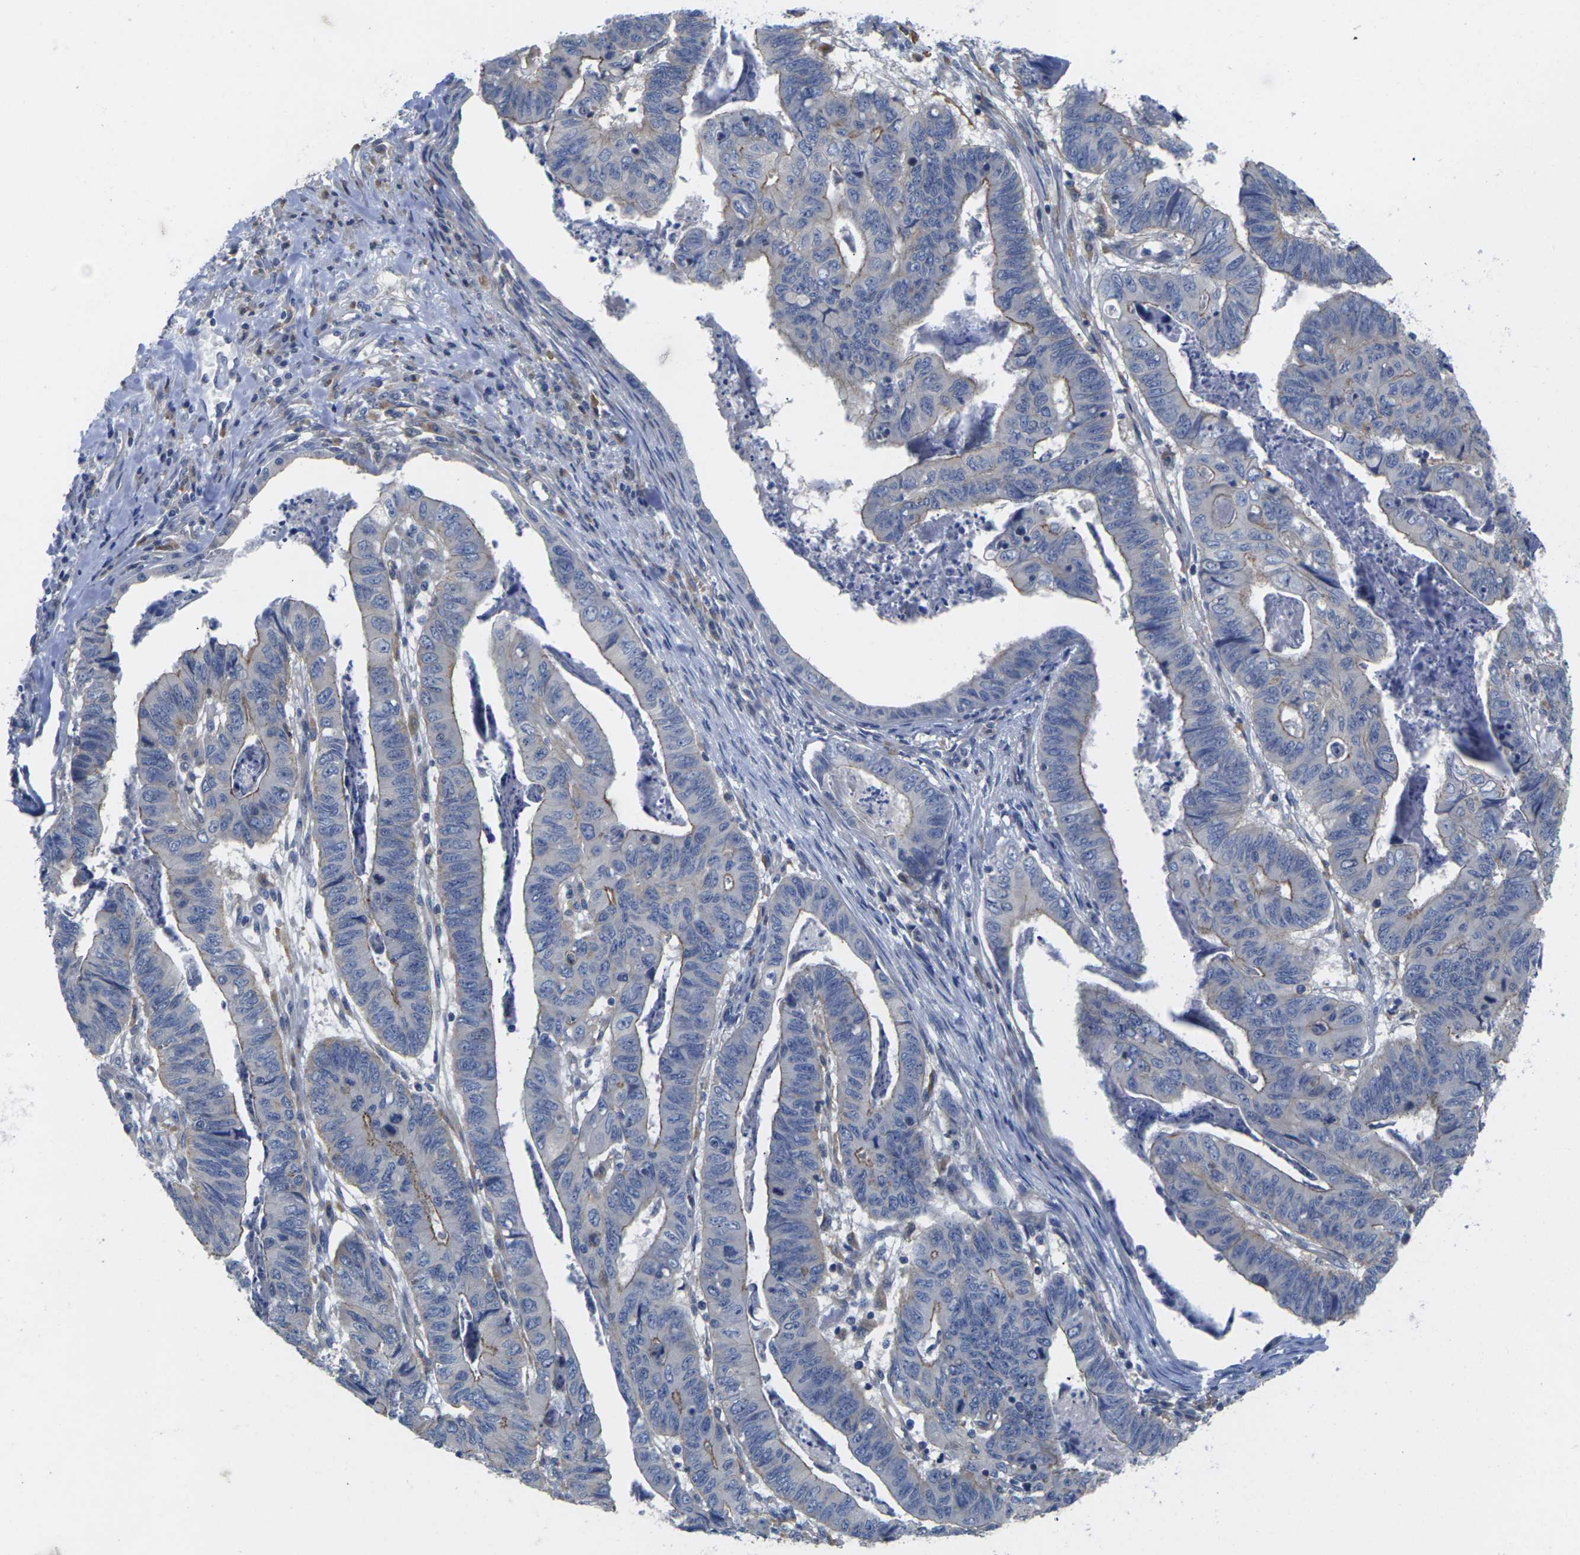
{"staining": {"intensity": "moderate", "quantity": "25%-75%", "location": "cytoplasmic/membranous"}, "tissue": "stomach cancer", "cell_type": "Tumor cells", "image_type": "cancer", "snomed": [{"axis": "morphology", "description": "Adenocarcinoma, NOS"}, {"axis": "topography", "description": "Stomach, lower"}], "caption": "Immunohistochemical staining of human stomach adenocarcinoma shows moderate cytoplasmic/membranous protein staining in approximately 25%-75% of tumor cells.", "gene": "SCNN1A", "patient": {"sex": "male", "age": 77}}